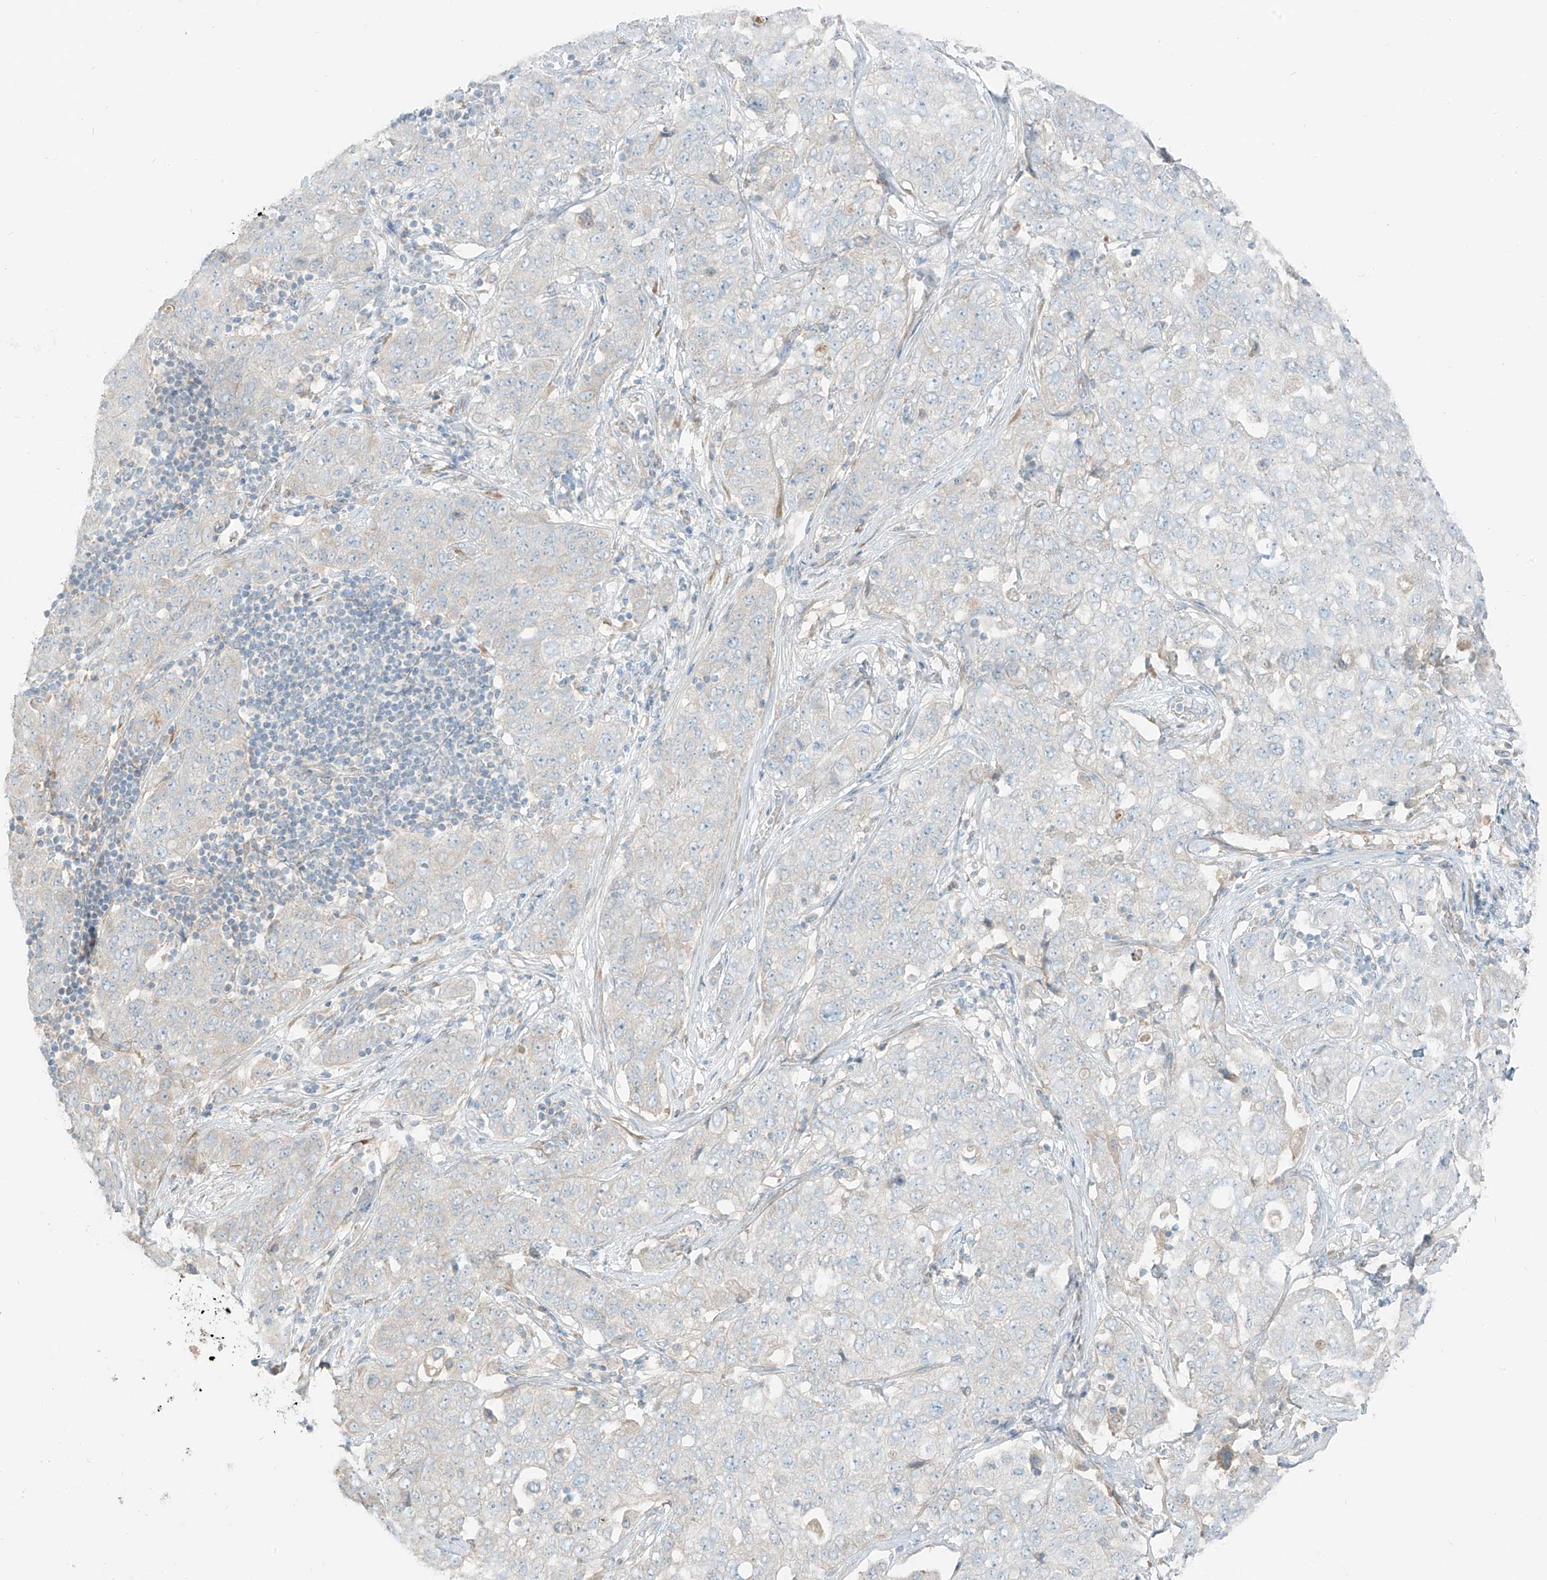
{"staining": {"intensity": "negative", "quantity": "none", "location": "none"}, "tissue": "stomach cancer", "cell_type": "Tumor cells", "image_type": "cancer", "snomed": [{"axis": "morphology", "description": "Normal tissue, NOS"}, {"axis": "morphology", "description": "Adenocarcinoma, NOS"}, {"axis": "topography", "description": "Lymph node"}, {"axis": "topography", "description": "Stomach"}], "caption": "Stomach cancer stained for a protein using immunohistochemistry (IHC) reveals no expression tumor cells.", "gene": "FSTL1", "patient": {"sex": "male", "age": 48}}